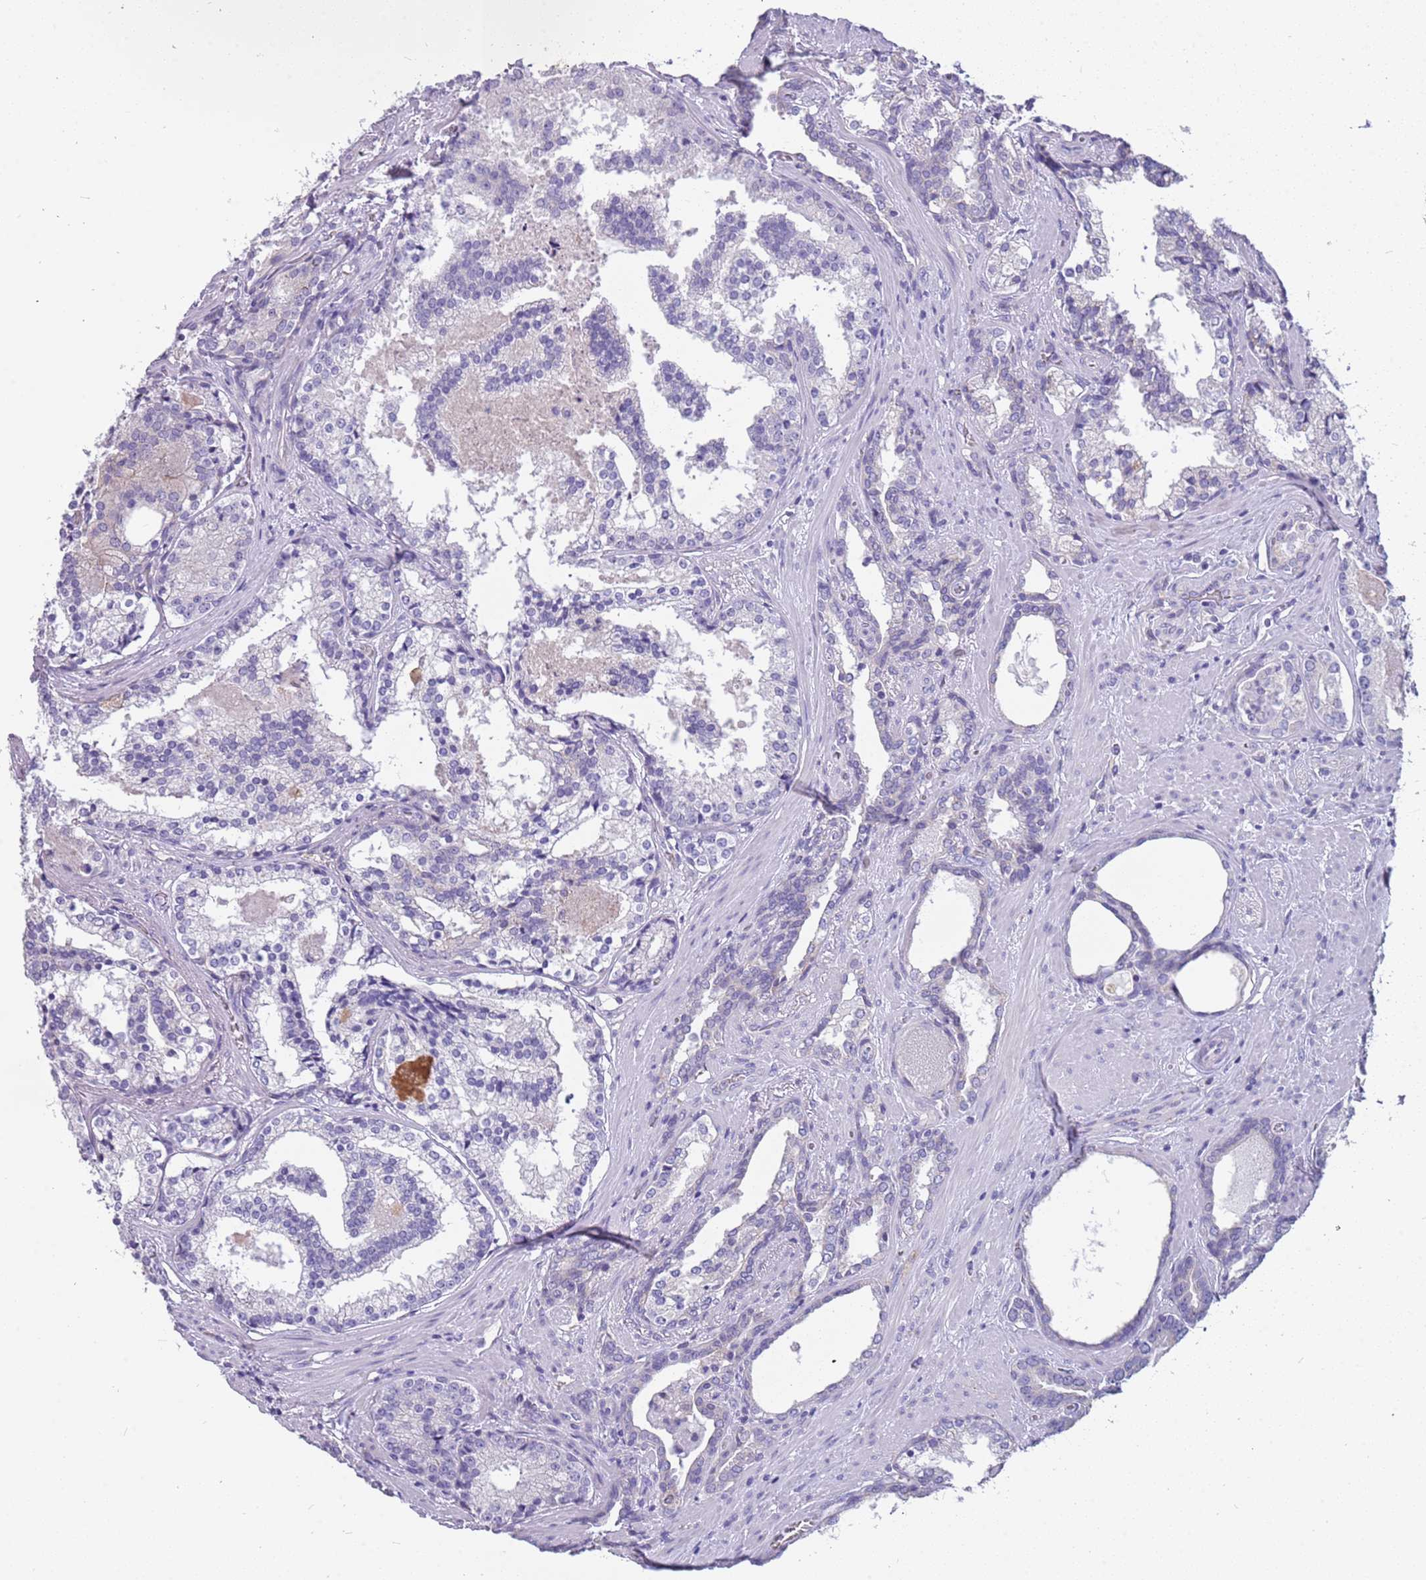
{"staining": {"intensity": "negative", "quantity": "none", "location": "none"}, "tissue": "prostate cancer", "cell_type": "Tumor cells", "image_type": "cancer", "snomed": [{"axis": "morphology", "description": "Adenocarcinoma, High grade"}, {"axis": "topography", "description": "Prostate"}], "caption": "High magnification brightfield microscopy of prostate cancer (high-grade adenocarcinoma) stained with DAB (brown) and counterstained with hematoxylin (blue): tumor cells show no significant positivity.", "gene": "RHCG", "patient": {"sex": "male", "age": 58}}